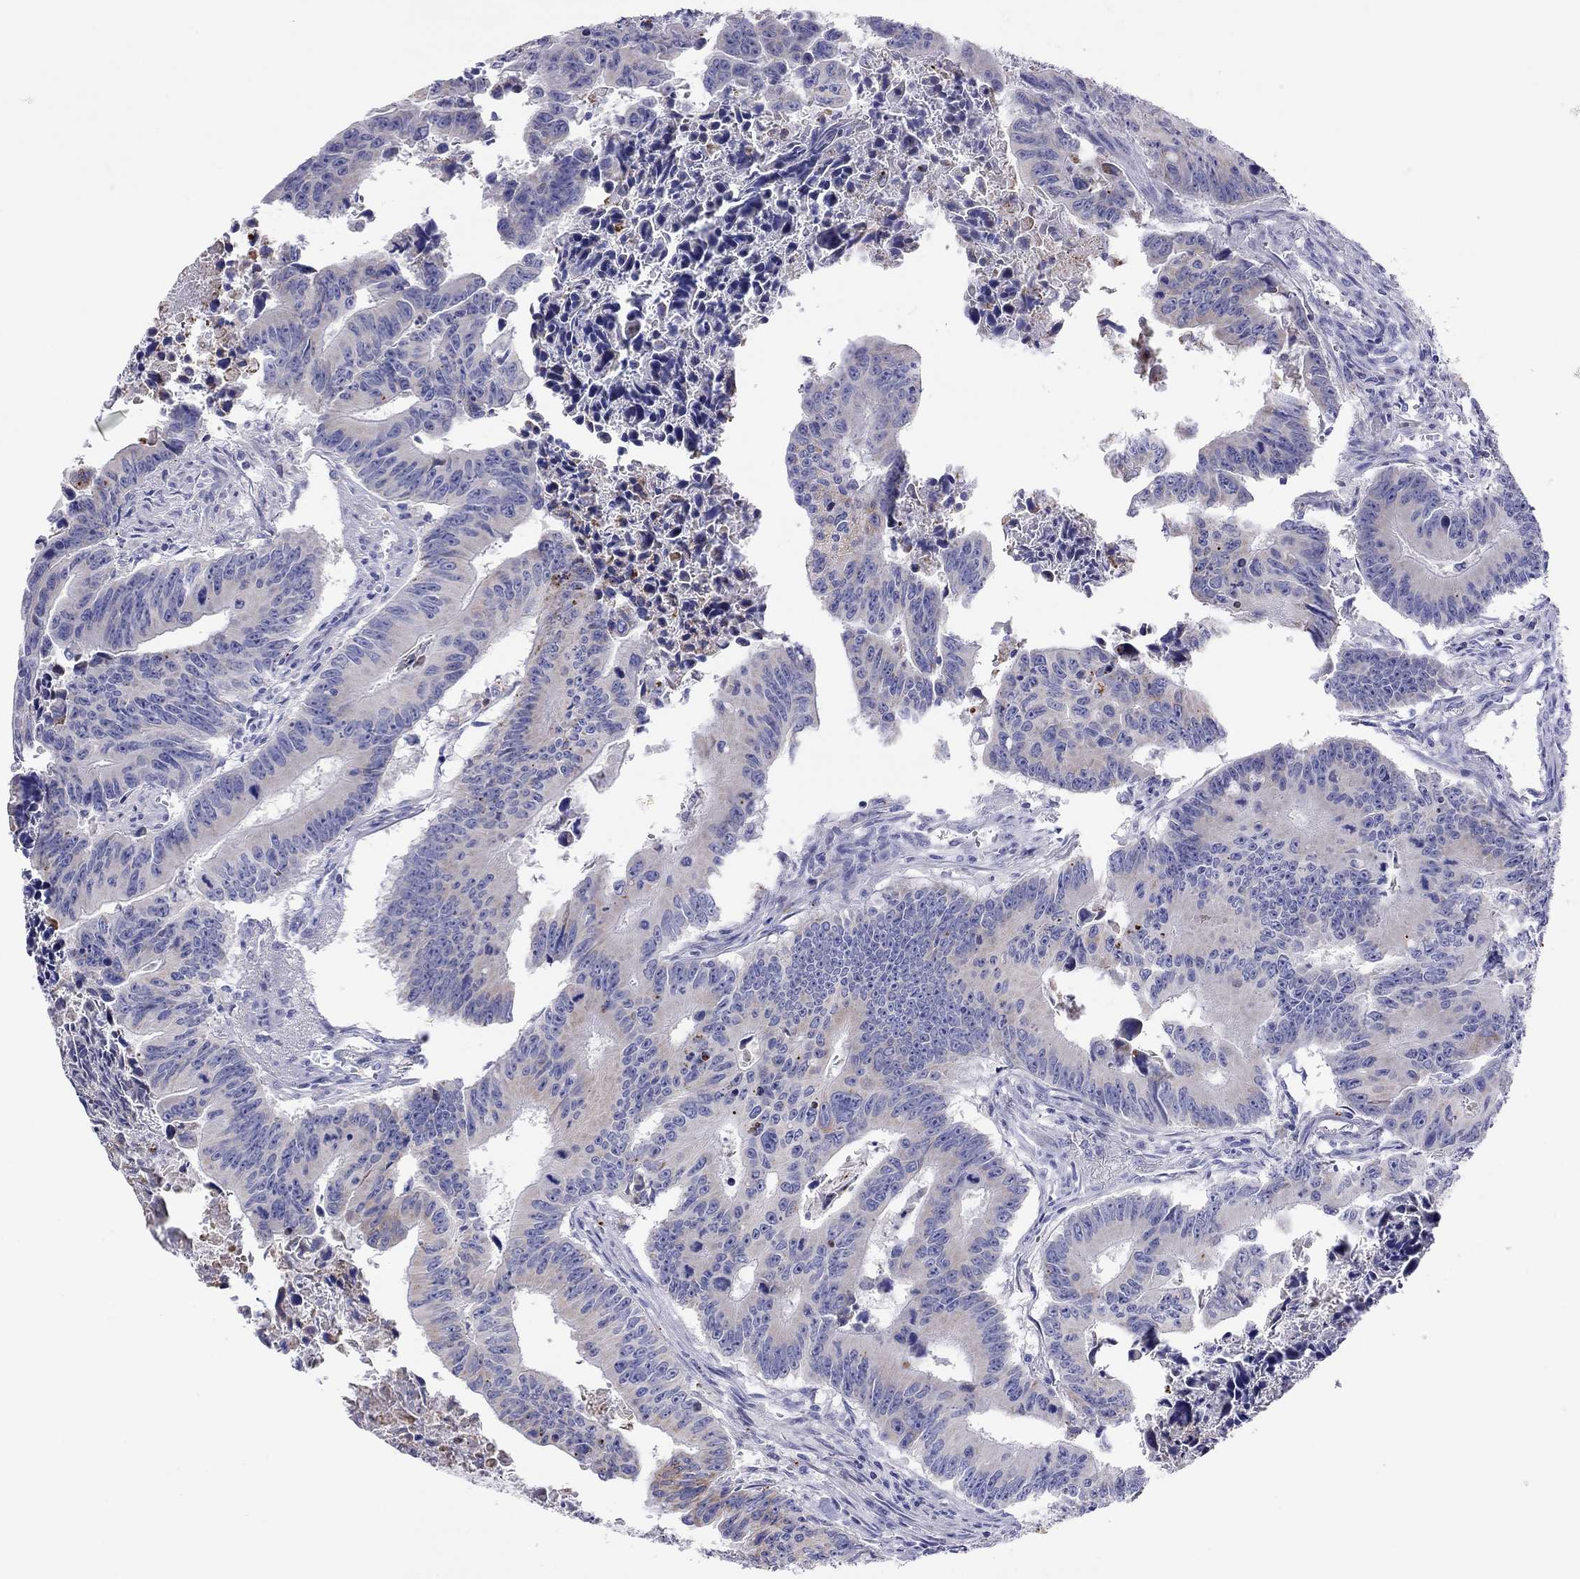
{"staining": {"intensity": "negative", "quantity": "none", "location": "none"}, "tissue": "colorectal cancer", "cell_type": "Tumor cells", "image_type": "cancer", "snomed": [{"axis": "morphology", "description": "Adenocarcinoma, NOS"}, {"axis": "topography", "description": "Colon"}], "caption": "IHC of colorectal cancer exhibits no positivity in tumor cells.", "gene": "COL9A1", "patient": {"sex": "female", "age": 87}}